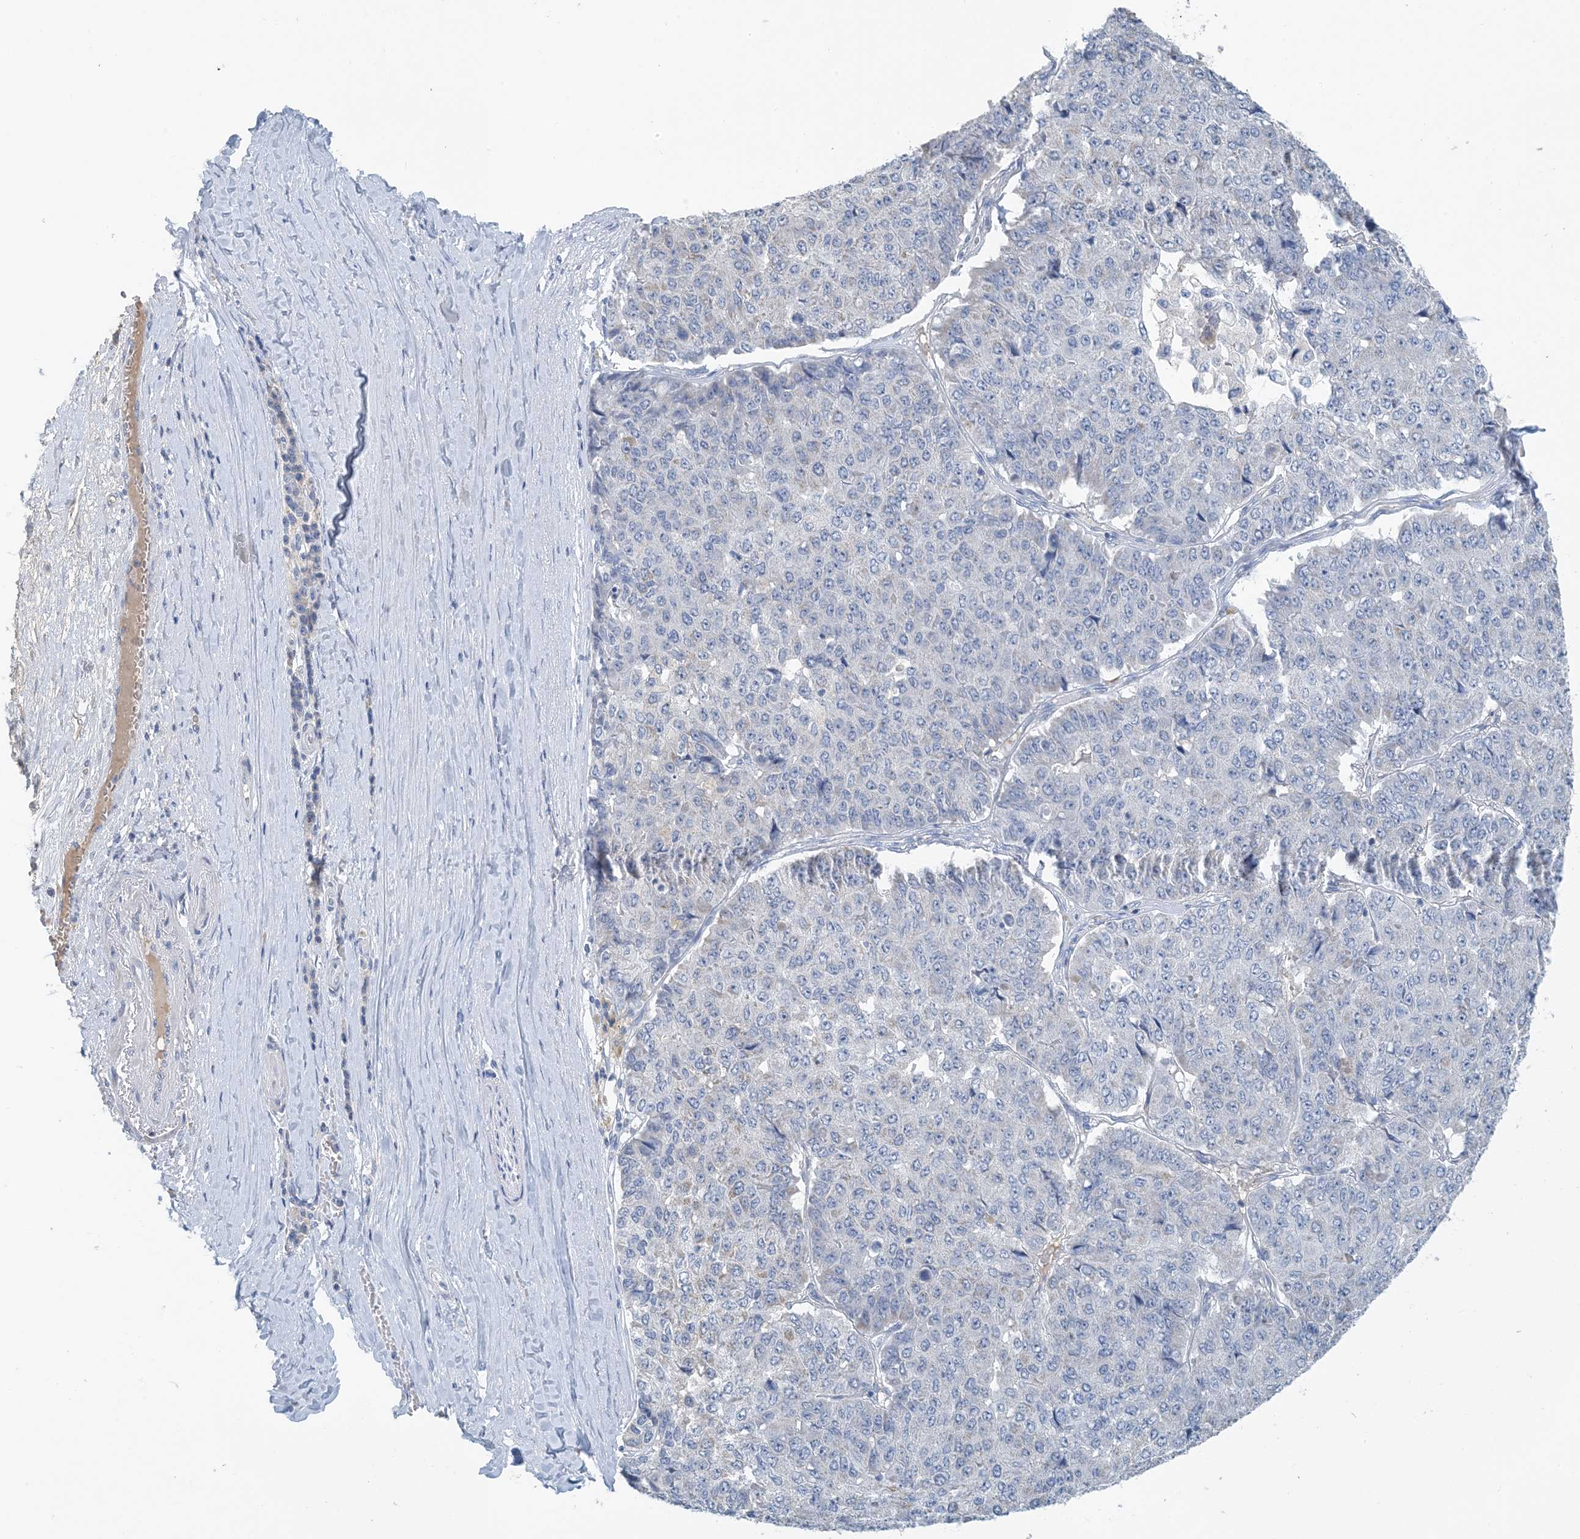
{"staining": {"intensity": "negative", "quantity": "none", "location": "none"}, "tissue": "pancreatic cancer", "cell_type": "Tumor cells", "image_type": "cancer", "snomed": [{"axis": "morphology", "description": "Adenocarcinoma, NOS"}, {"axis": "topography", "description": "Pancreas"}], "caption": "Photomicrograph shows no significant protein positivity in tumor cells of pancreatic adenocarcinoma. (Stains: DAB immunohistochemistry (IHC) with hematoxylin counter stain, Microscopy: brightfield microscopy at high magnification).", "gene": "CTRL", "patient": {"sex": "male", "age": 50}}